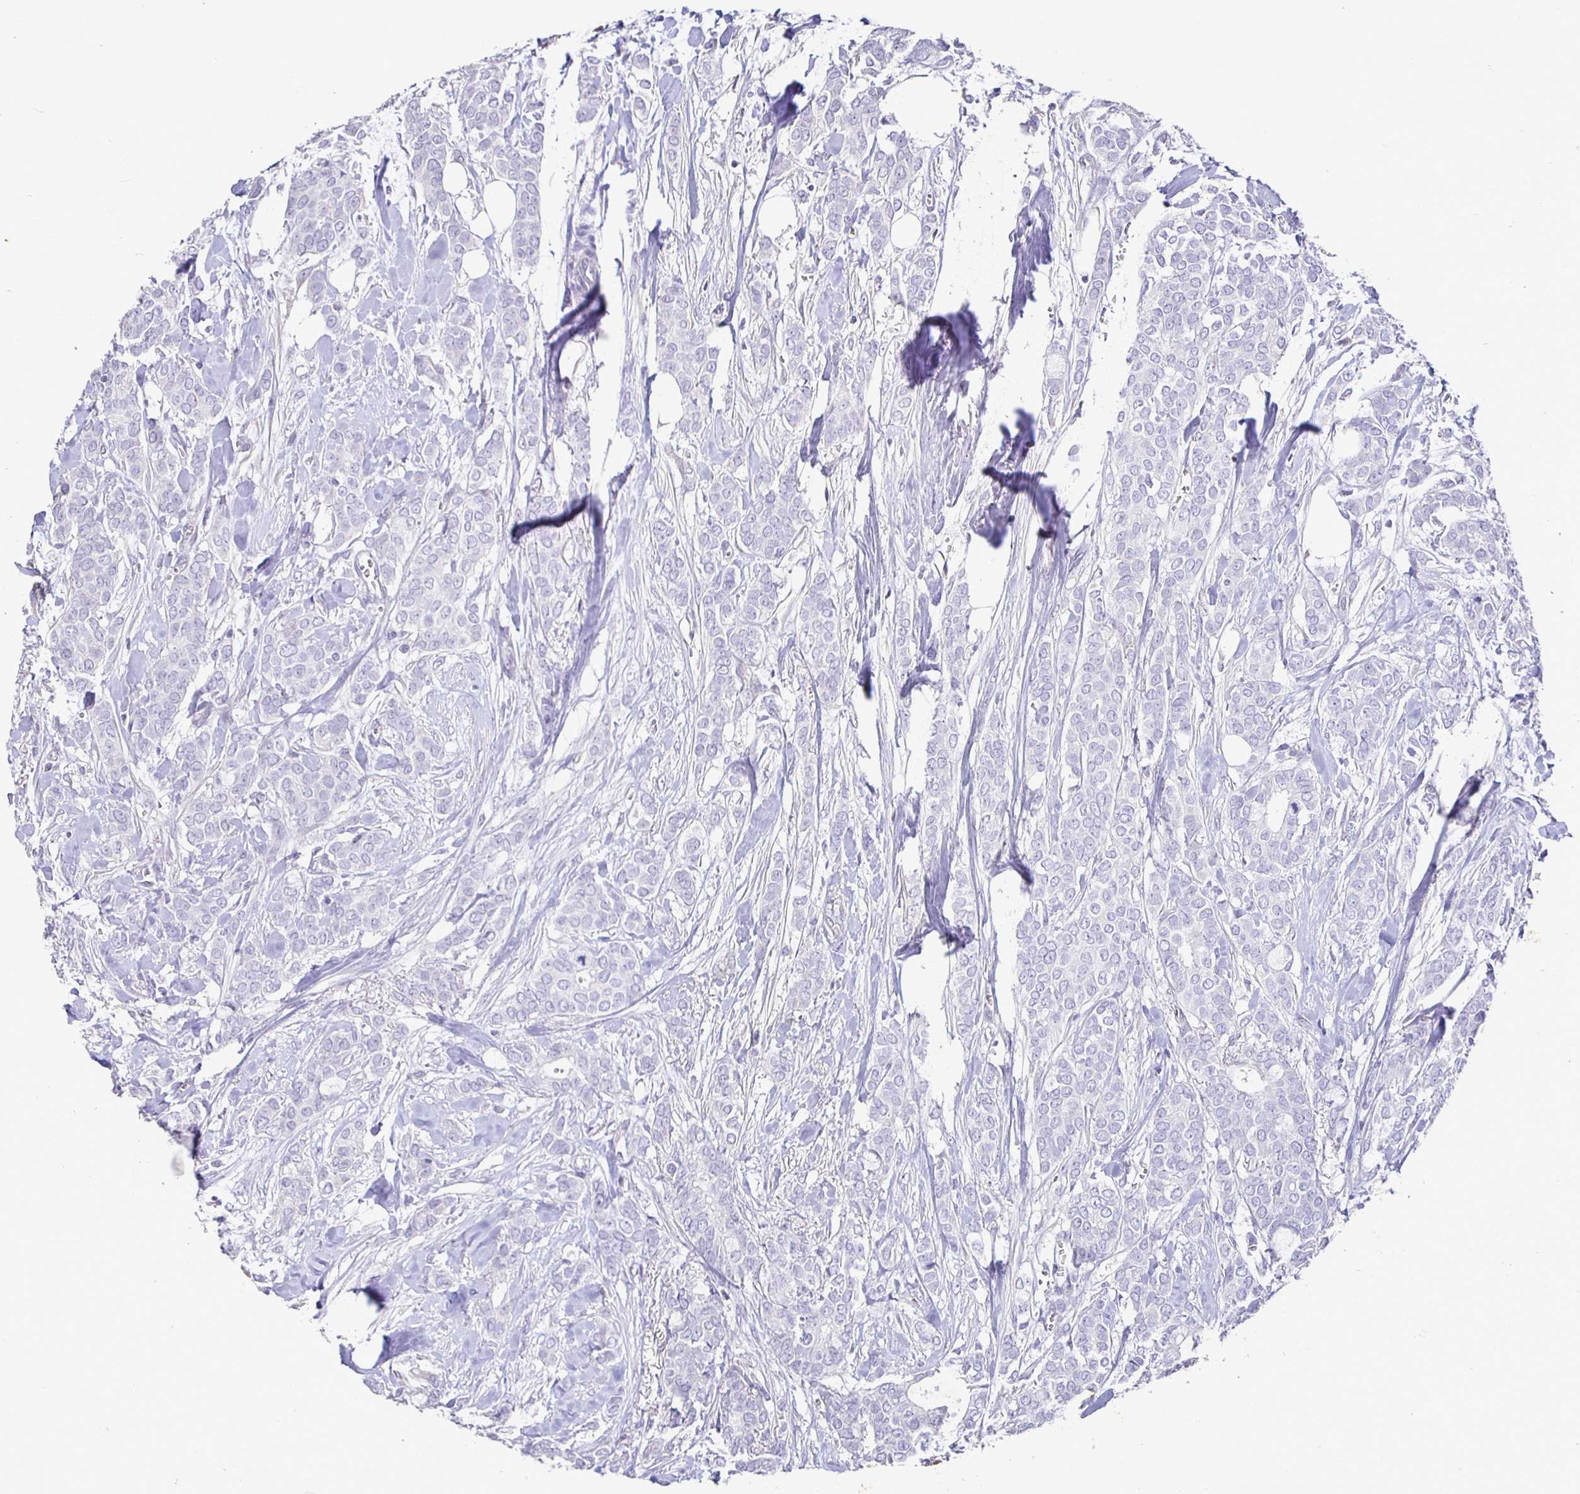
{"staining": {"intensity": "negative", "quantity": "none", "location": "none"}, "tissue": "breast cancer", "cell_type": "Tumor cells", "image_type": "cancer", "snomed": [{"axis": "morphology", "description": "Duct carcinoma"}, {"axis": "topography", "description": "Breast"}], "caption": "IHC image of breast cancer stained for a protein (brown), which shows no expression in tumor cells. (DAB immunohistochemistry visualized using brightfield microscopy, high magnification).", "gene": "SHISA4", "patient": {"sex": "female", "age": 84}}